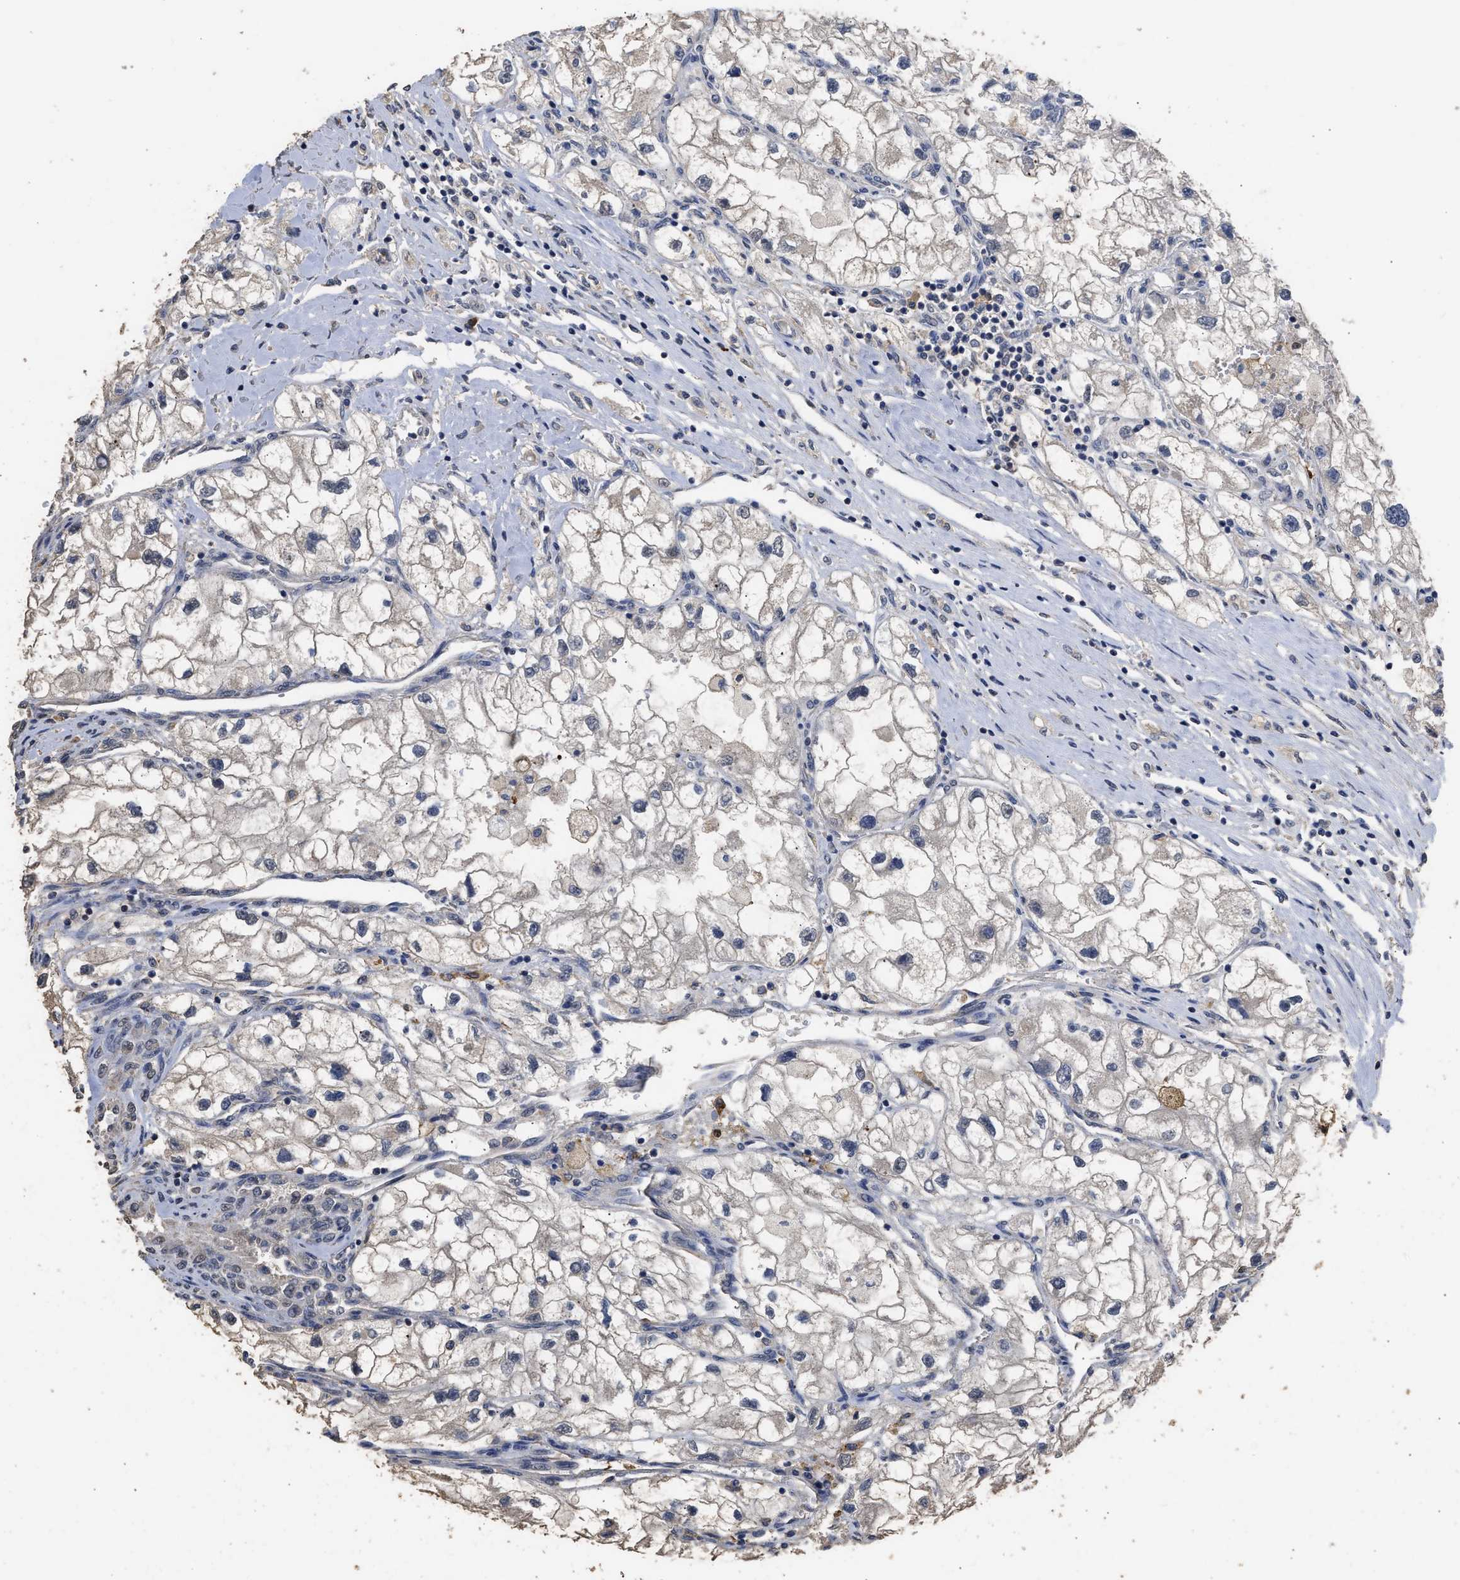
{"staining": {"intensity": "weak", "quantity": "<25%", "location": "cytoplasmic/membranous"}, "tissue": "renal cancer", "cell_type": "Tumor cells", "image_type": "cancer", "snomed": [{"axis": "morphology", "description": "Adenocarcinoma, NOS"}, {"axis": "topography", "description": "Kidney"}], "caption": "This is an immunohistochemistry micrograph of human renal cancer. There is no expression in tumor cells.", "gene": "SPINT2", "patient": {"sex": "female", "age": 70}}